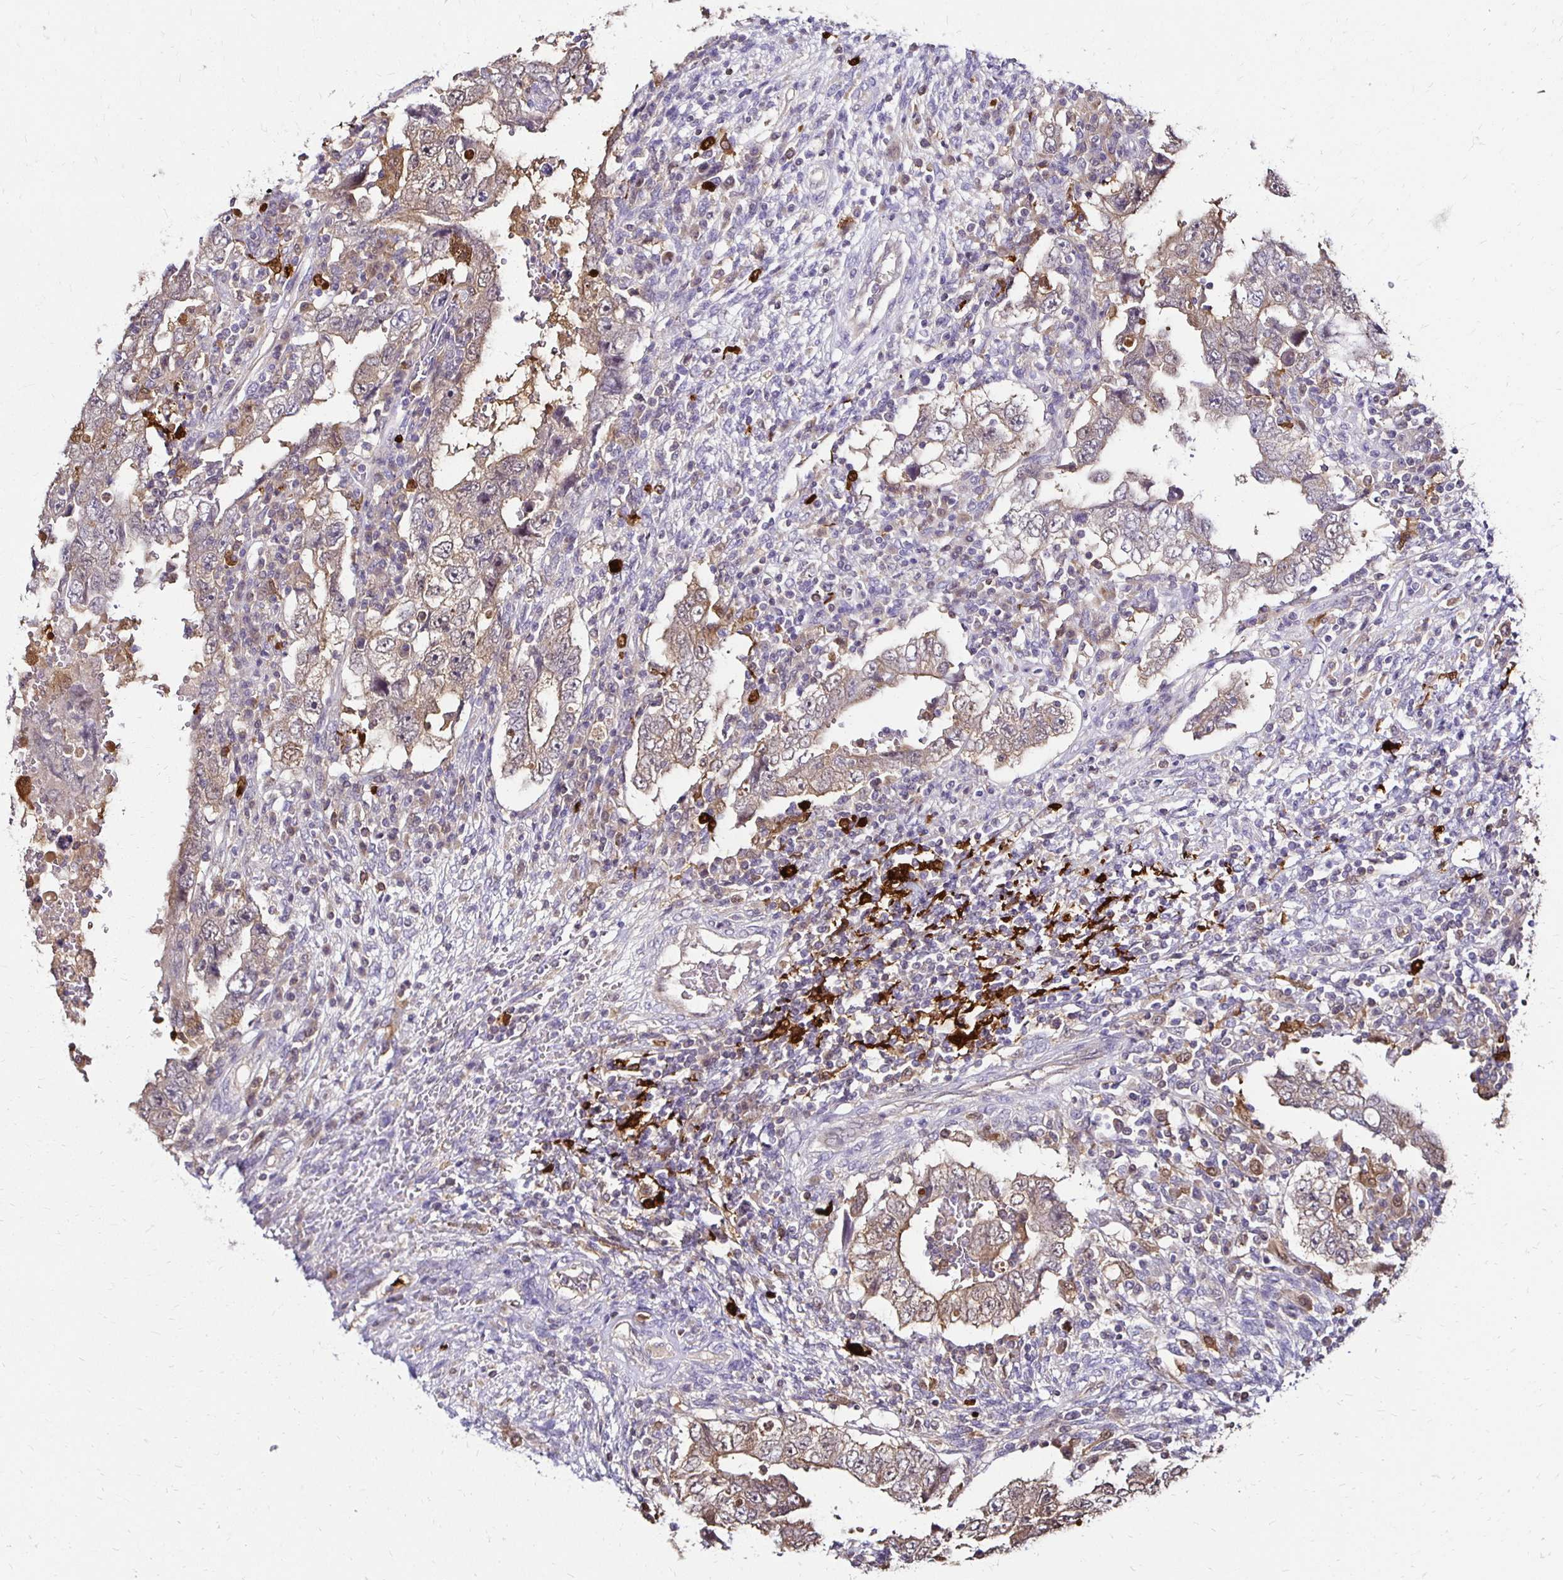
{"staining": {"intensity": "weak", "quantity": ">75%", "location": "cytoplasmic/membranous"}, "tissue": "testis cancer", "cell_type": "Tumor cells", "image_type": "cancer", "snomed": [{"axis": "morphology", "description": "Carcinoma, Embryonal, NOS"}, {"axis": "topography", "description": "Testis"}], "caption": "Immunohistochemistry (IHC) (DAB) staining of embryonal carcinoma (testis) displays weak cytoplasmic/membranous protein staining in approximately >75% of tumor cells.", "gene": "TXN", "patient": {"sex": "male", "age": 26}}